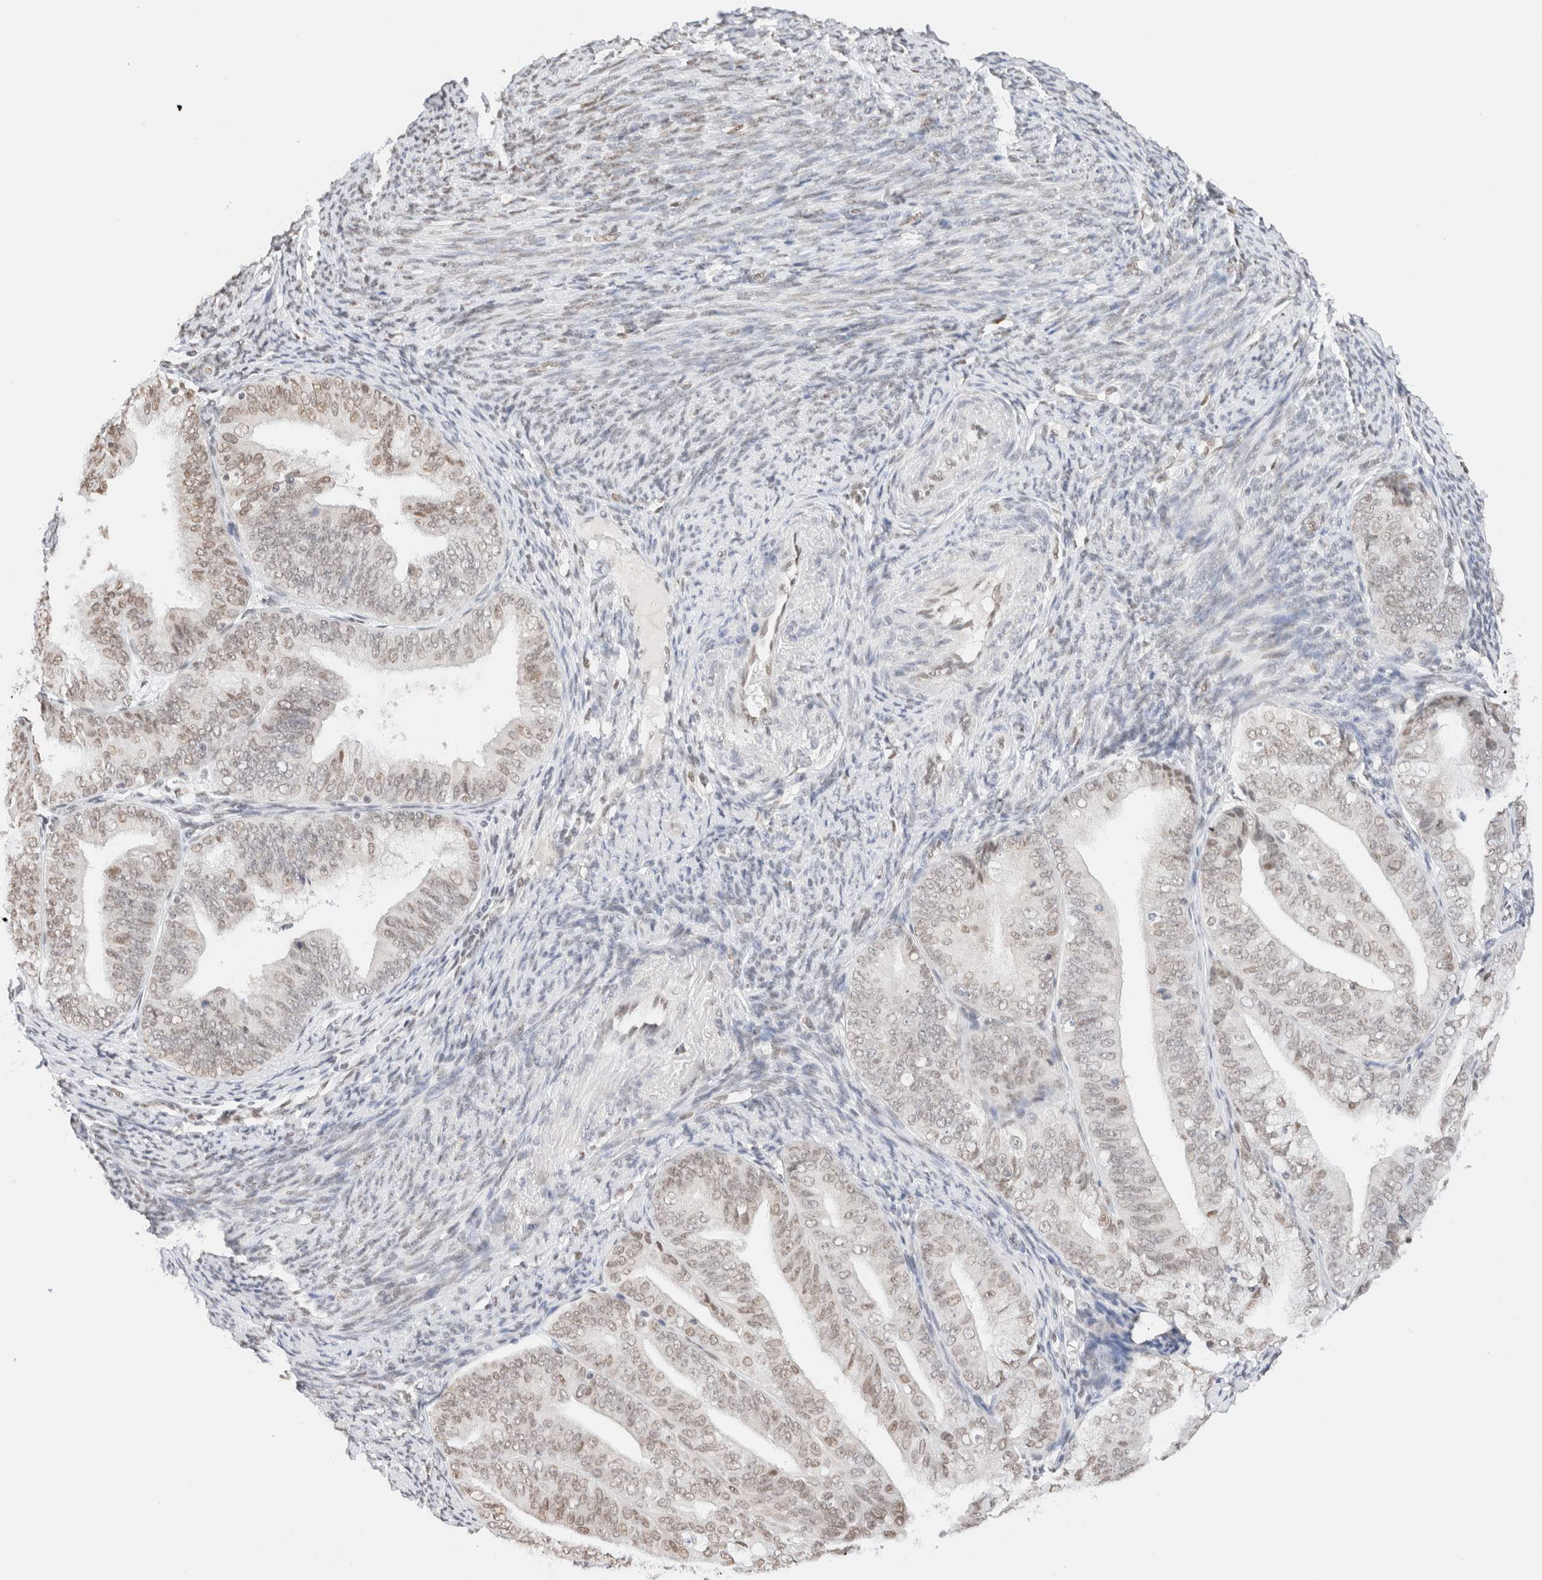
{"staining": {"intensity": "moderate", "quantity": "<25%", "location": "nuclear"}, "tissue": "endometrial cancer", "cell_type": "Tumor cells", "image_type": "cancer", "snomed": [{"axis": "morphology", "description": "Adenocarcinoma, NOS"}, {"axis": "topography", "description": "Endometrium"}], "caption": "Protein staining of endometrial adenocarcinoma tissue exhibits moderate nuclear staining in about <25% of tumor cells.", "gene": "SUPT3H", "patient": {"sex": "female", "age": 63}}